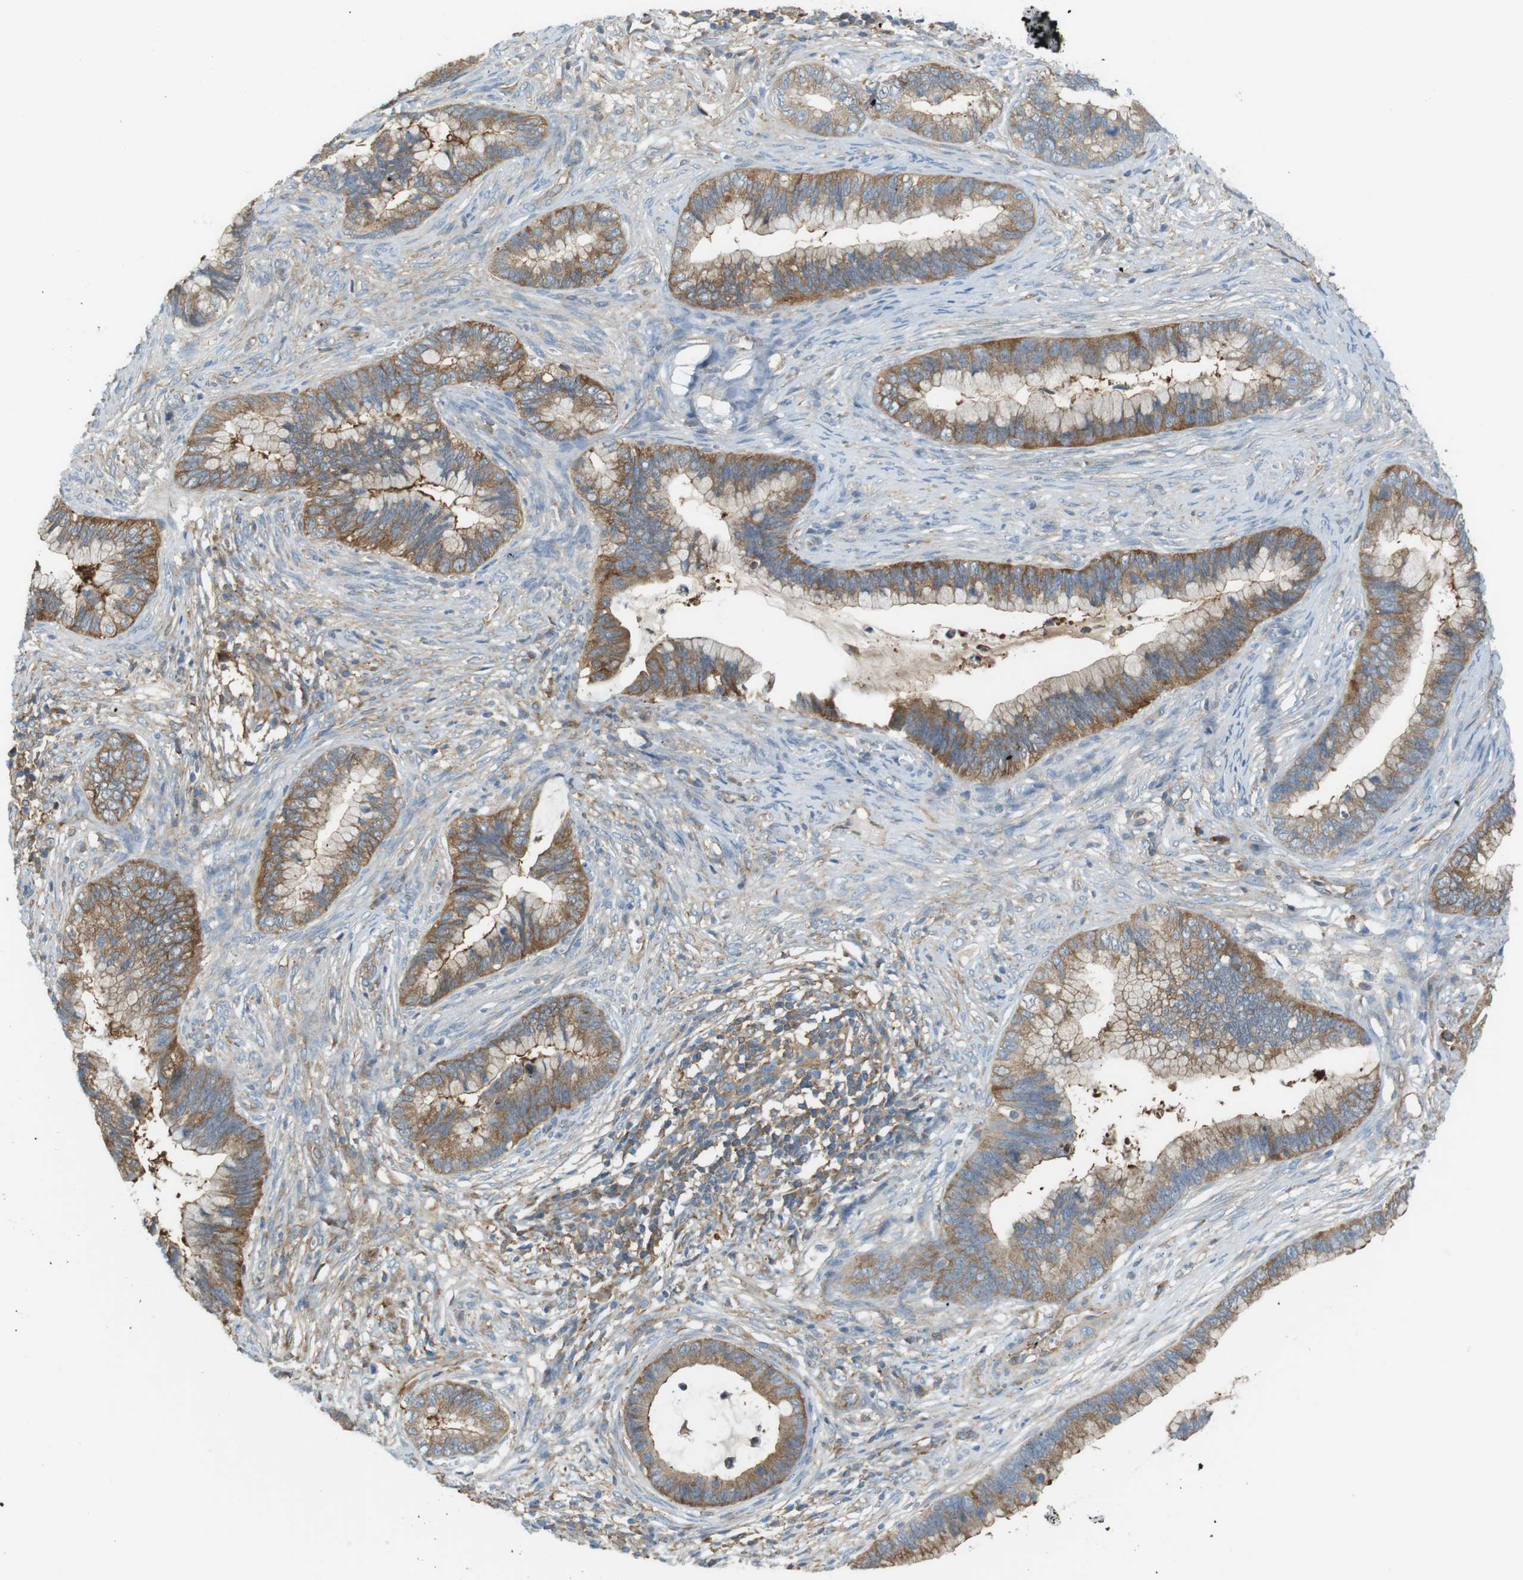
{"staining": {"intensity": "moderate", "quantity": ">75%", "location": "cytoplasmic/membranous"}, "tissue": "cervical cancer", "cell_type": "Tumor cells", "image_type": "cancer", "snomed": [{"axis": "morphology", "description": "Adenocarcinoma, NOS"}, {"axis": "topography", "description": "Cervix"}], "caption": "There is medium levels of moderate cytoplasmic/membranous positivity in tumor cells of cervical cancer, as demonstrated by immunohistochemical staining (brown color).", "gene": "PEPD", "patient": {"sex": "female", "age": 44}}